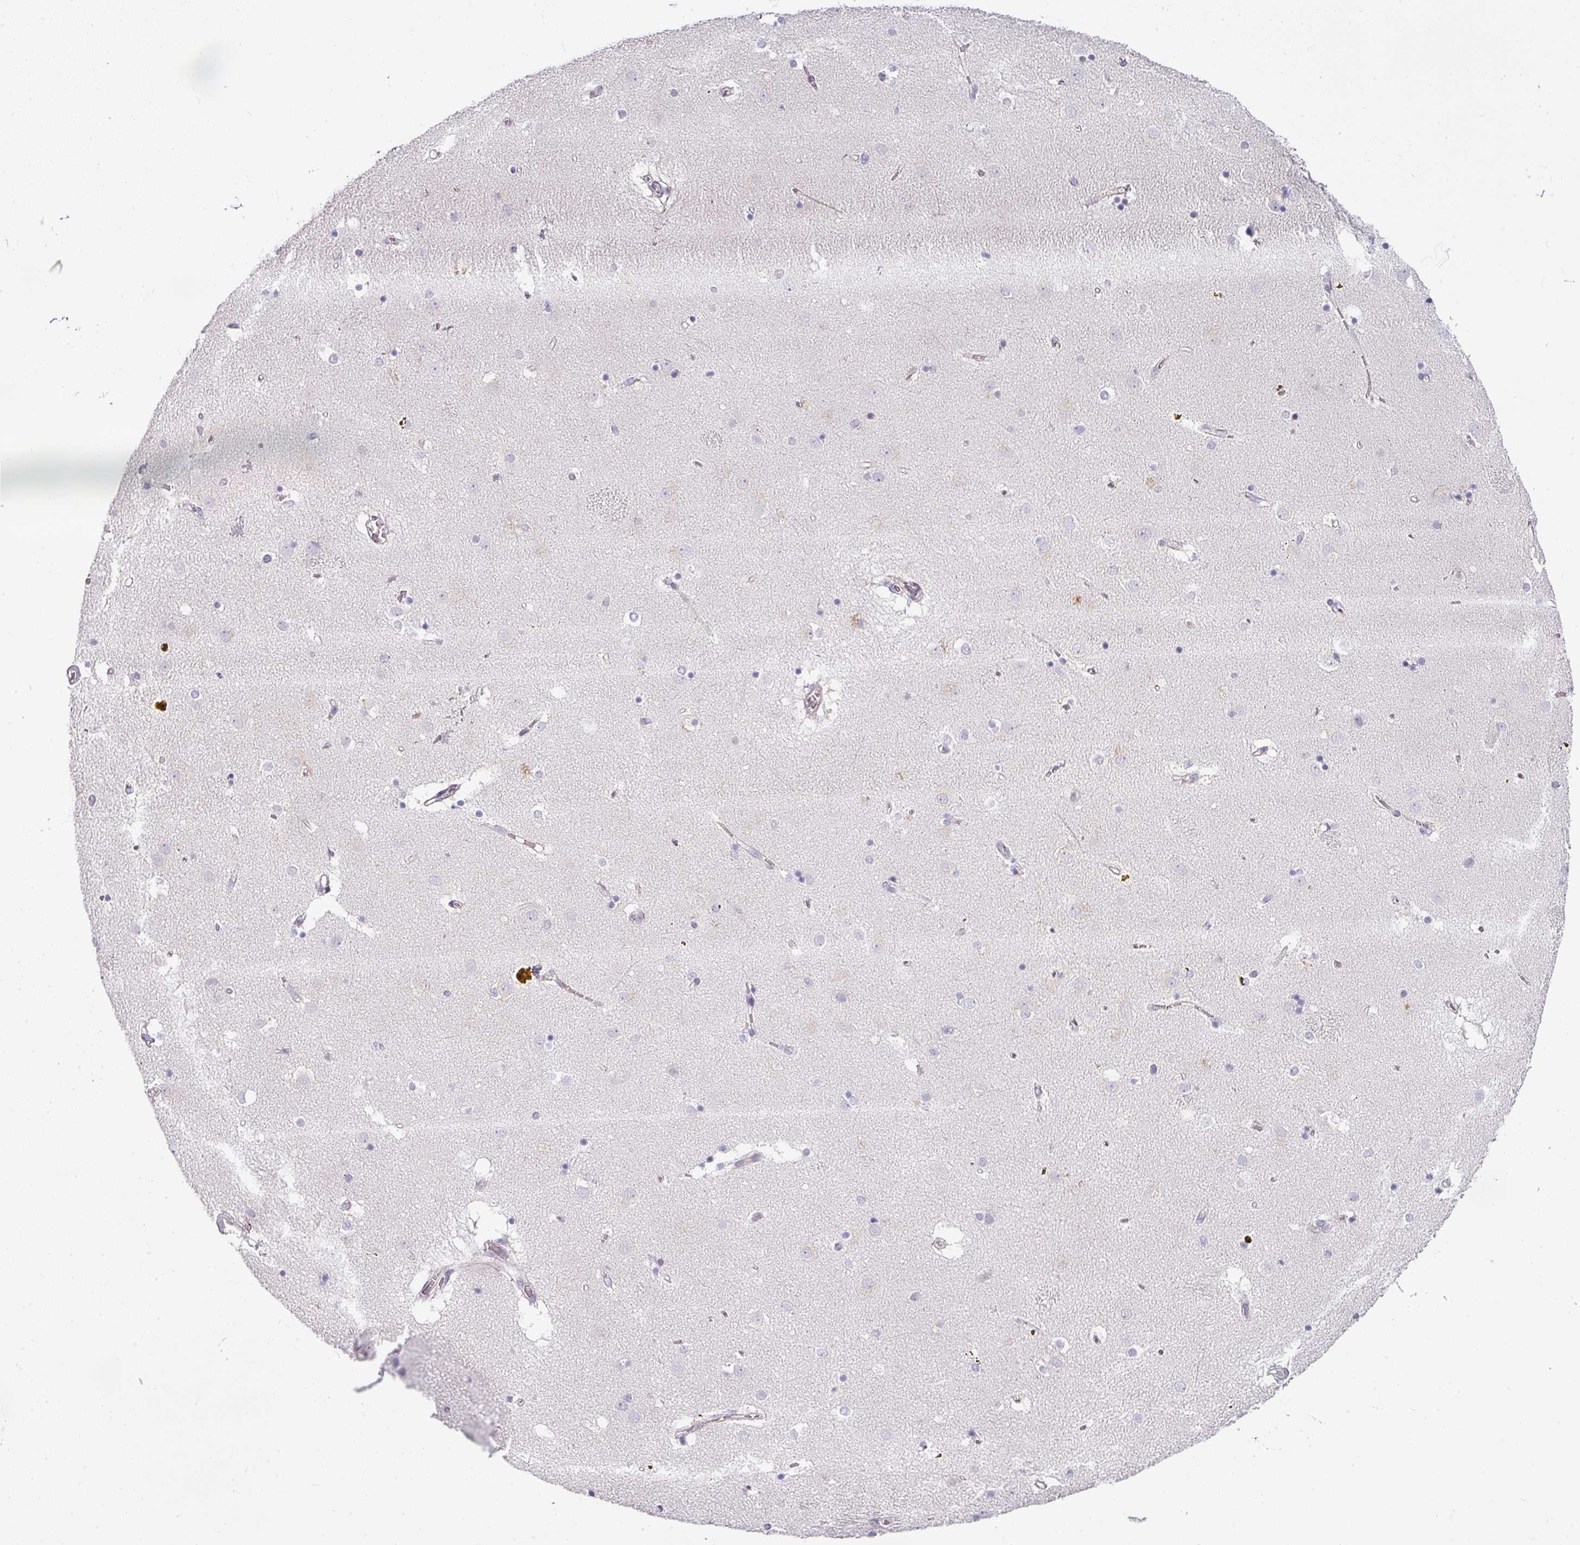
{"staining": {"intensity": "negative", "quantity": "none", "location": "none"}, "tissue": "caudate", "cell_type": "Glial cells", "image_type": "normal", "snomed": [{"axis": "morphology", "description": "Normal tissue, NOS"}, {"axis": "topography", "description": "Lateral ventricle wall"}], "caption": "Photomicrograph shows no significant protein staining in glial cells of unremarkable caudate. (DAB immunohistochemistry (IHC), high magnification).", "gene": "BTLA", "patient": {"sex": "male", "age": 70}}